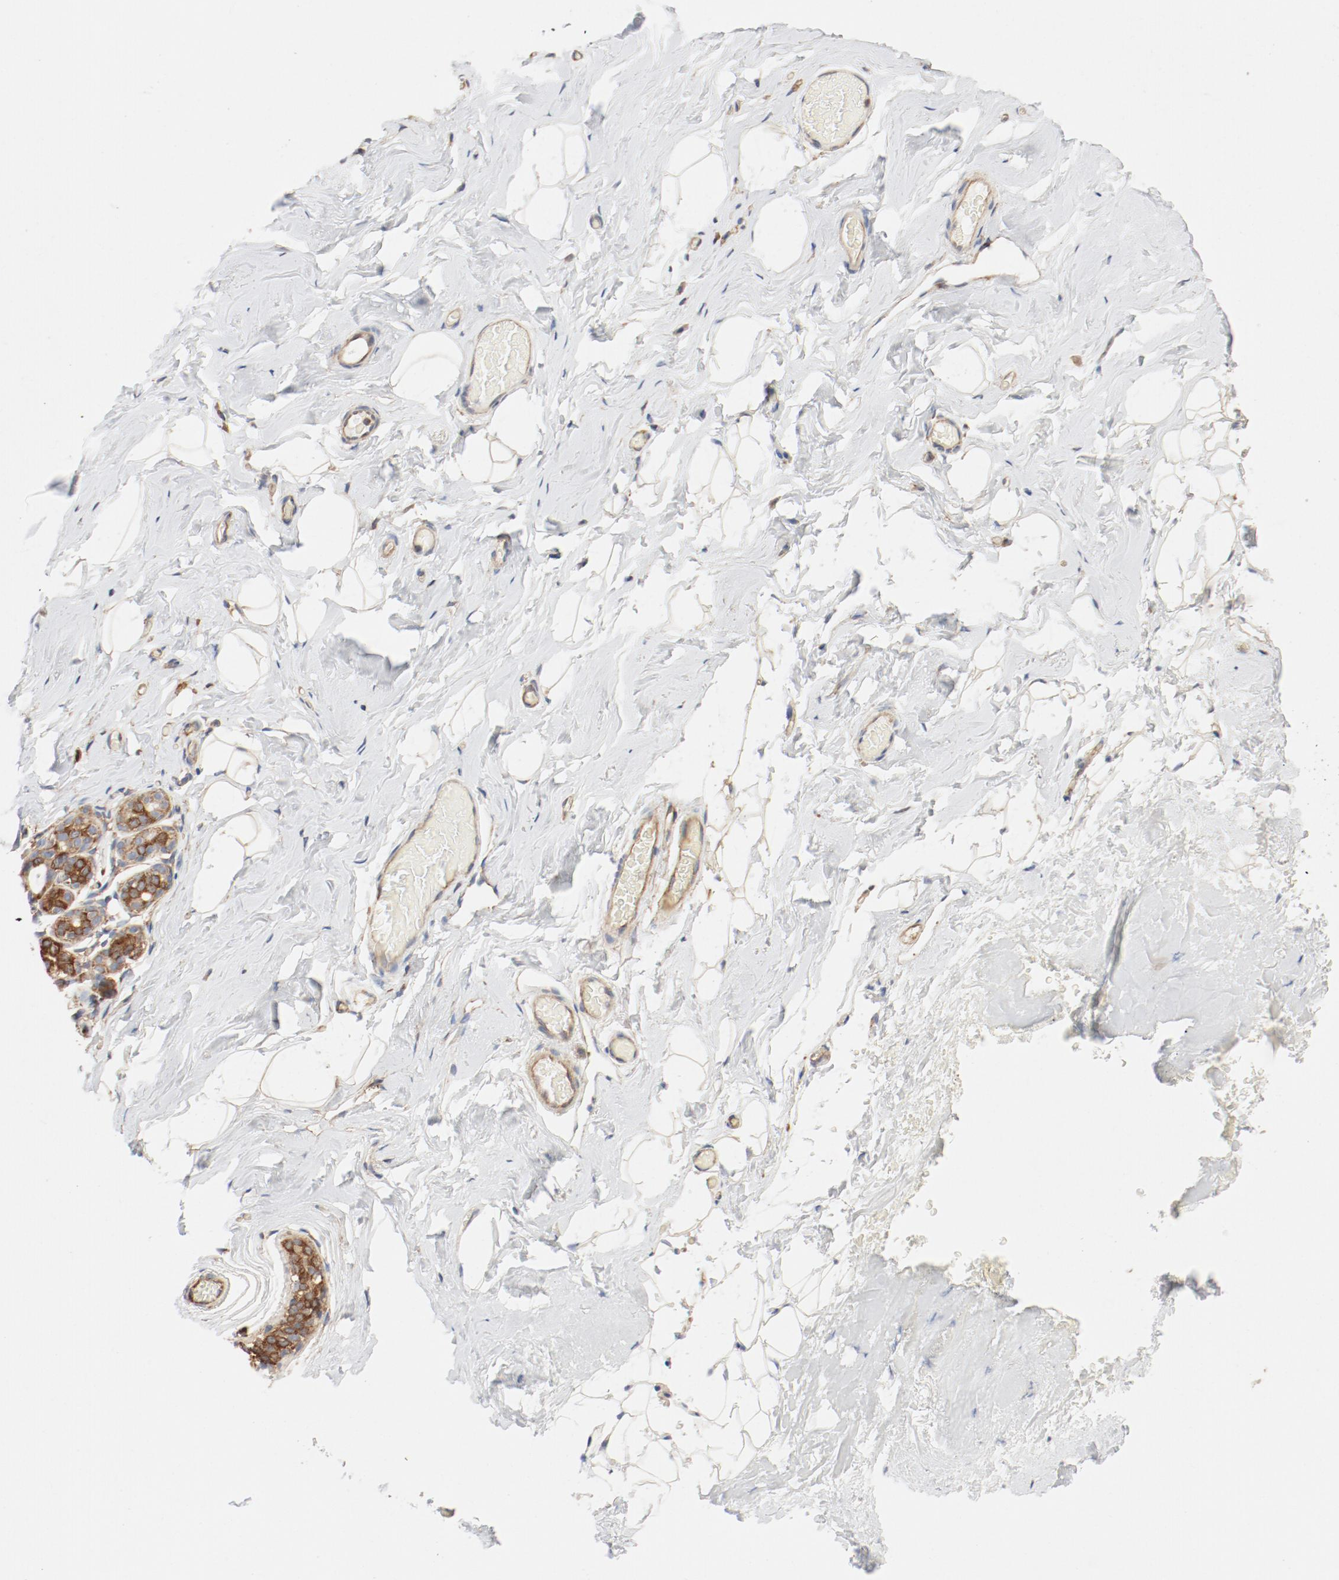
{"staining": {"intensity": "moderate", "quantity": "25%-75%", "location": "cytoplasmic/membranous"}, "tissue": "breast", "cell_type": "Adipocytes", "image_type": "normal", "snomed": [{"axis": "morphology", "description": "Normal tissue, NOS"}, {"axis": "topography", "description": "Breast"}, {"axis": "topography", "description": "Soft tissue"}], "caption": "Breast was stained to show a protein in brown. There is medium levels of moderate cytoplasmic/membranous positivity in approximately 25%-75% of adipocytes. The protein is stained brown, and the nuclei are stained in blue (DAB IHC with brightfield microscopy, high magnification).", "gene": "RPS6", "patient": {"sex": "female", "age": 75}}